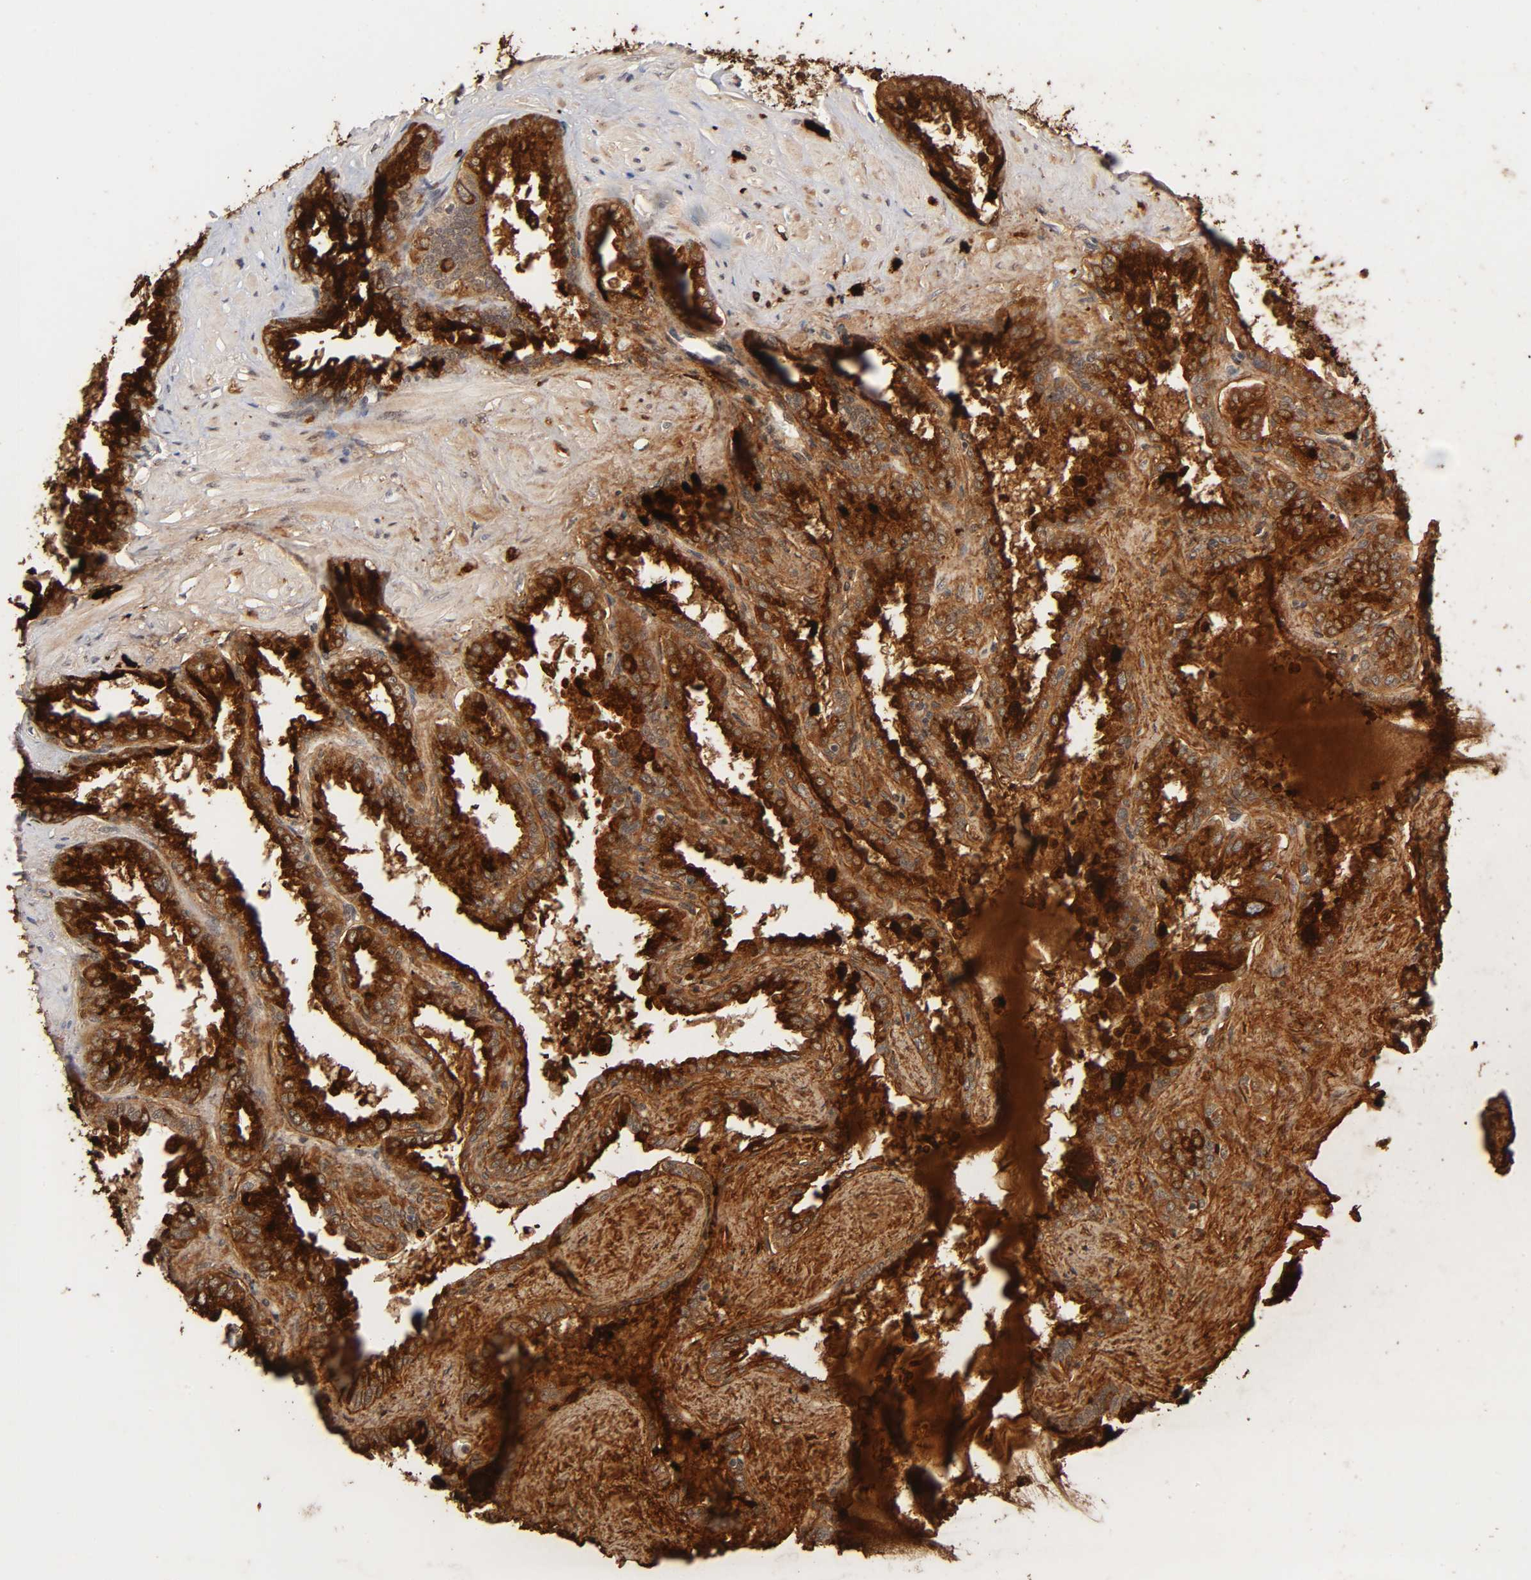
{"staining": {"intensity": "strong", "quantity": ">75%", "location": "cytoplasmic/membranous,nuclear"}, "tissue": "seminal vesicle", "cell_type": "Glandular cells", "image_type": "normal", "snomed": [{"axis": "morphology", "description": "Normal tissue, NOS"}, {"axis": "topography", "description": "Seminal veicle"}], "caption": "An immunohistochemistry image of benign tissue is shown. Protein staining in brown highlights strong cytoplasmic/membranous,nuclear positivity in seminal vesicle within glandular cells. (brown staining indicates protein expression, while blue staining denotes nuclei).", "gene": "EP300", "patient": {"sex": "male", "age": 46}}